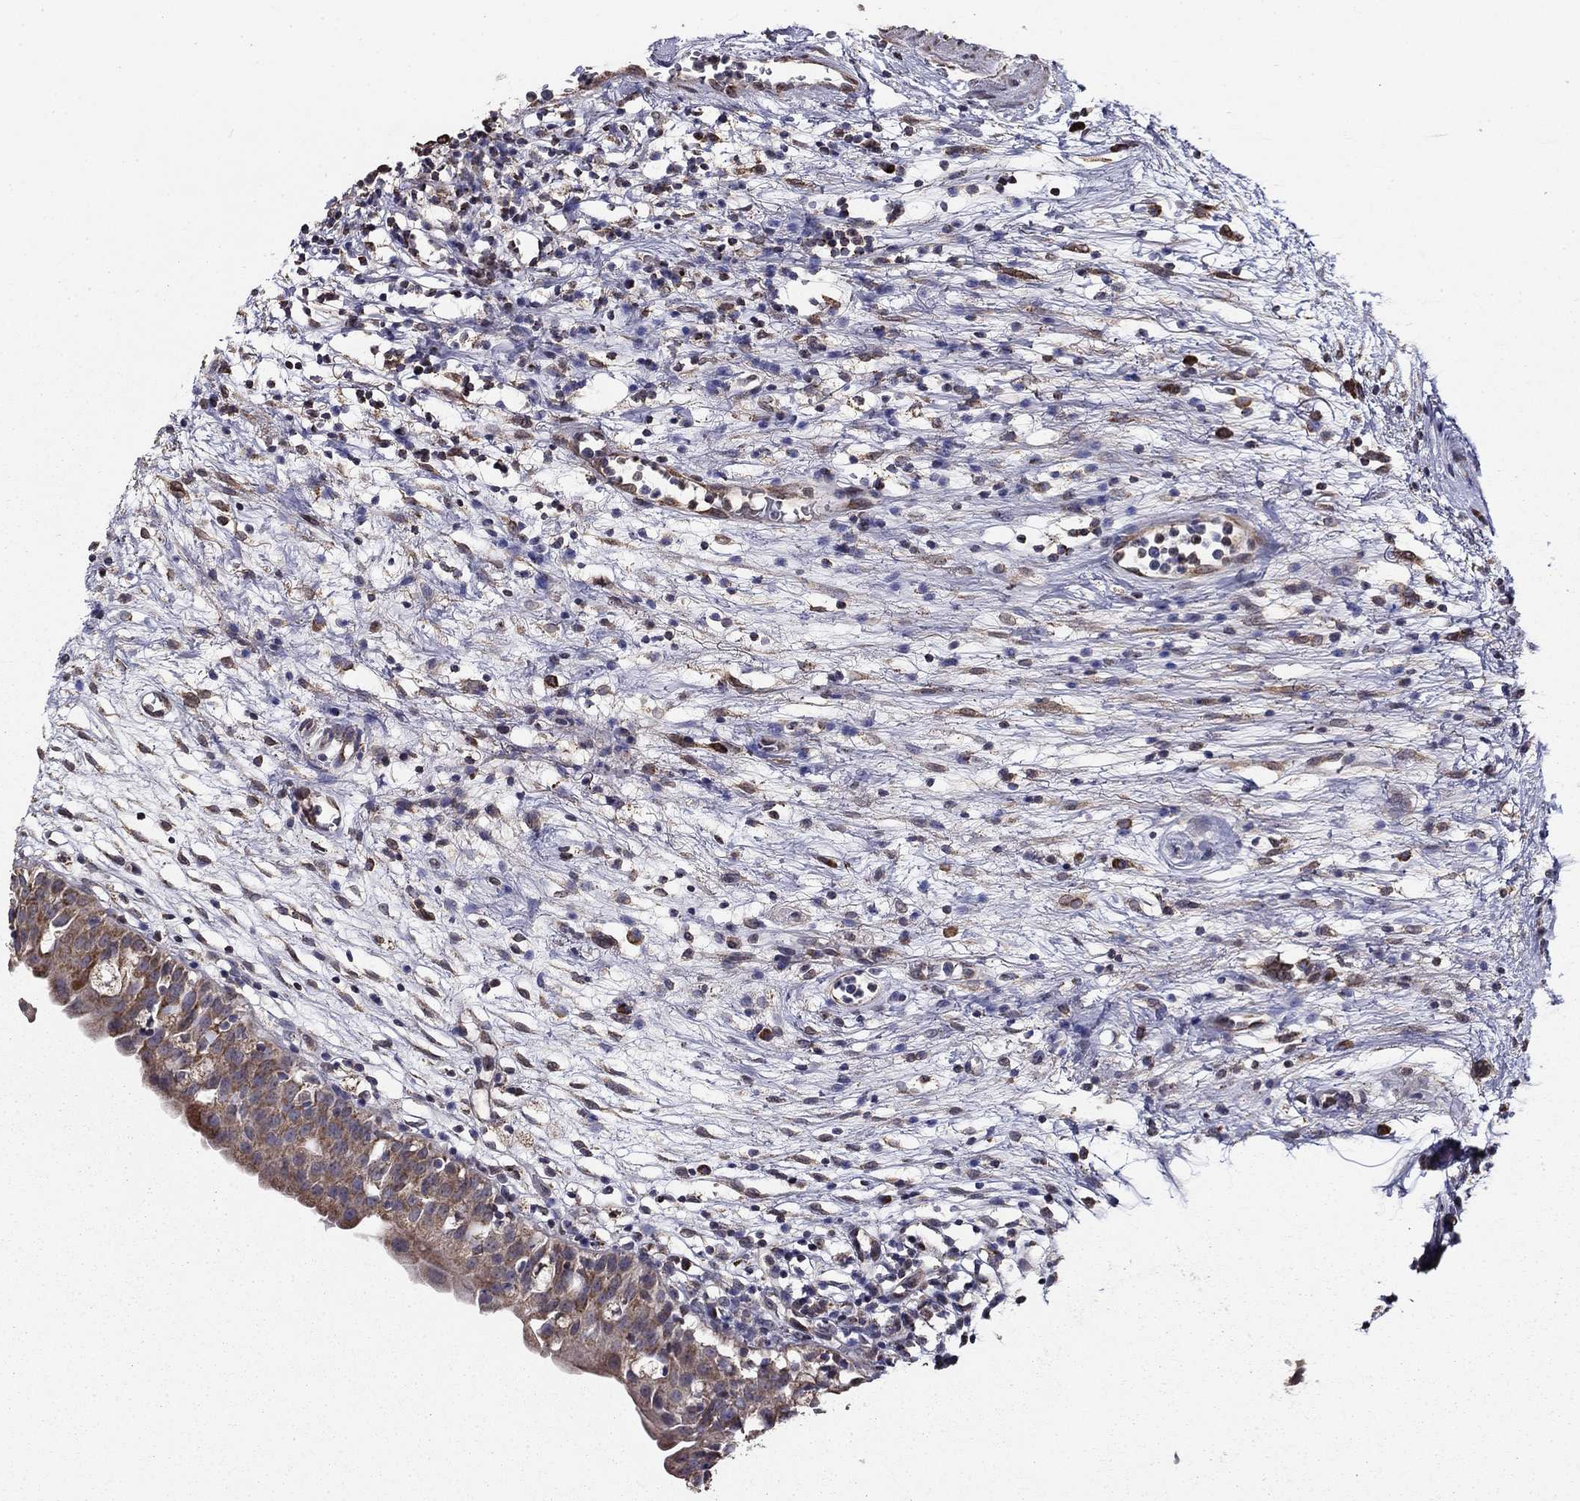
{"staining": {"intensity": "moderate", "quantity": ">75%", "location": "cytoplasmic/membranous"}, "tissue": "urinary bladder", "cell_type": "Urothelial cells", "image_type": "normal", "snomed": [{"axis": "morphology", "description": "Normal tissue, NOS"}, {"axis": "topography", "description": "Urinary bladder"}], "caption": "Urinary bladder stained for a protein (brown) exhibits moderate cytoplasmic/membranous positive staining in about >75% of urothelial cells.", "gene": "NKIRAS1", "patient": {"sex": "male", "age": 76}}